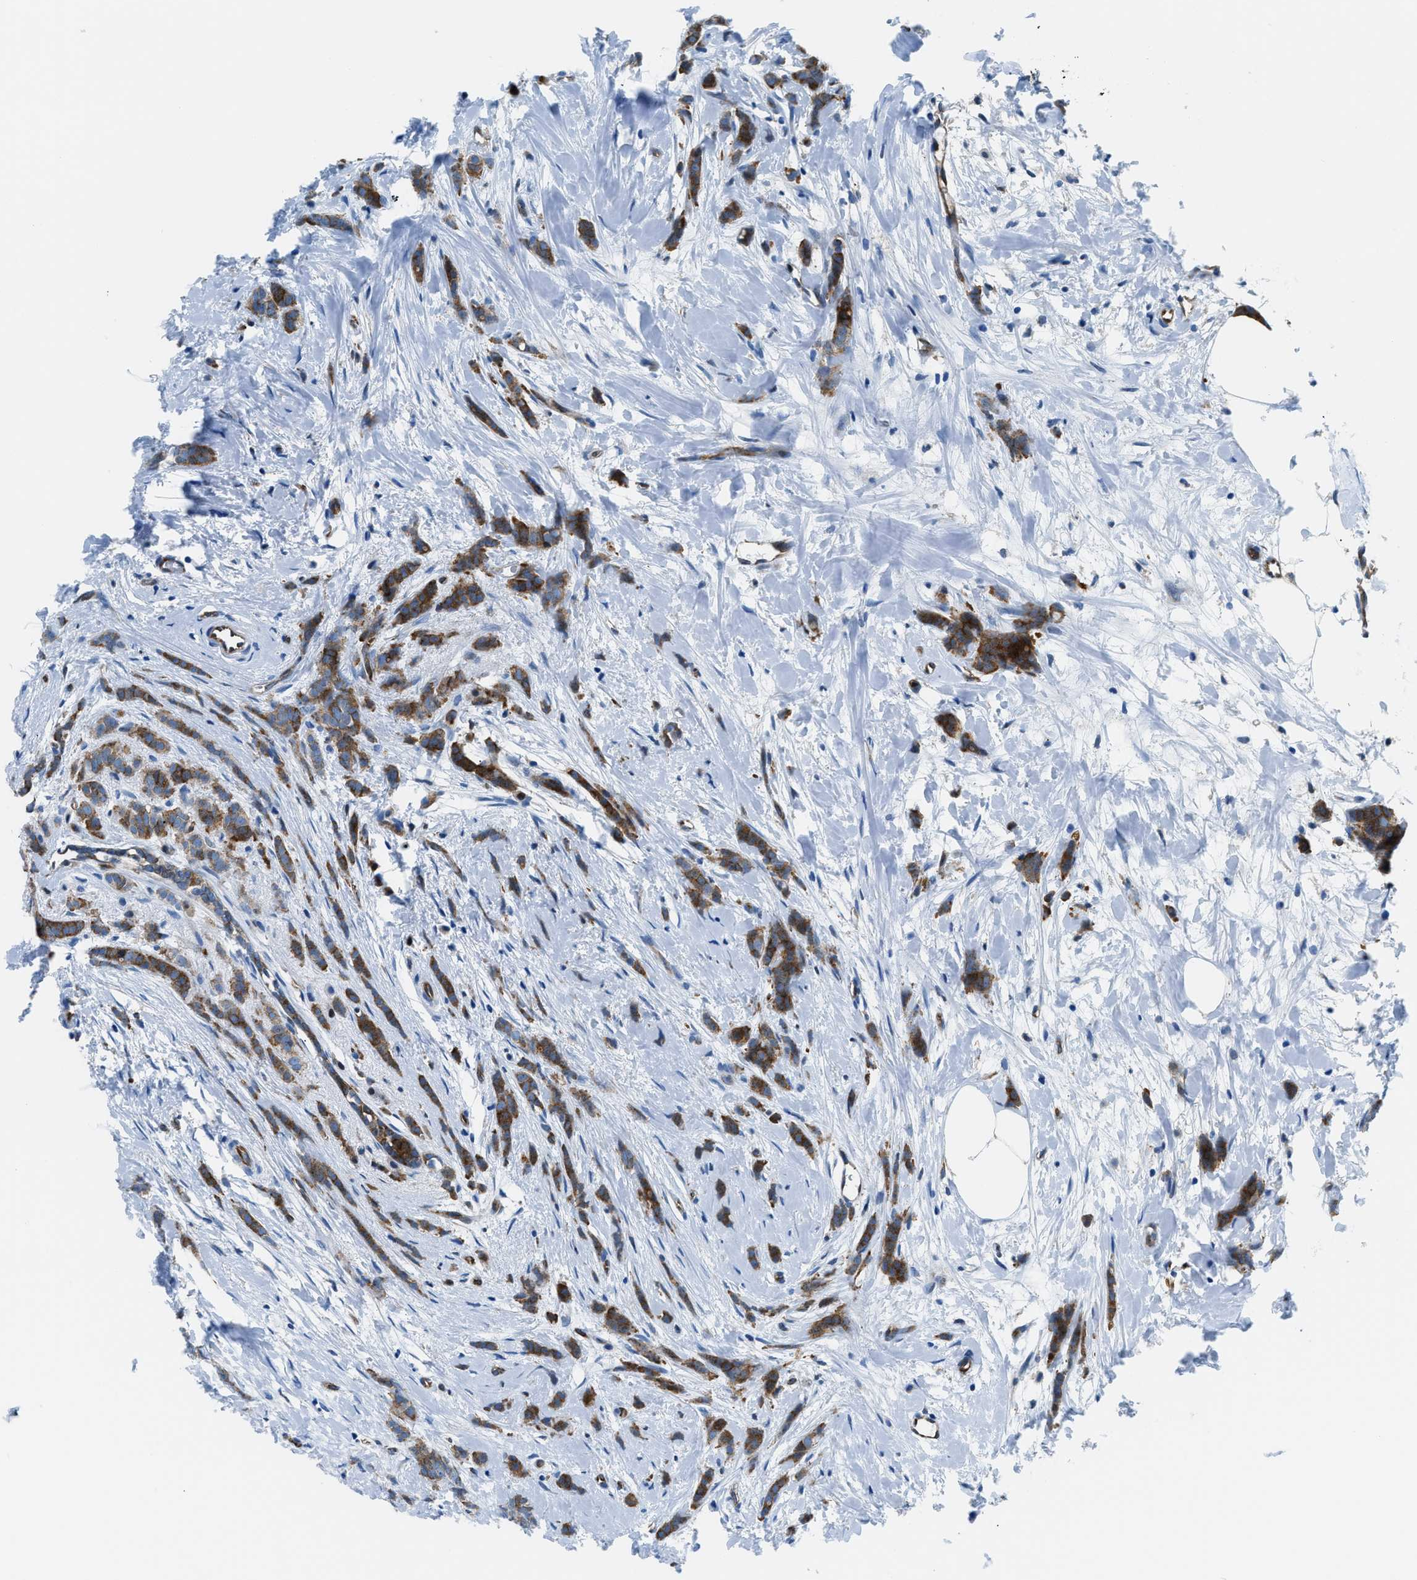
{"staining": {"intensity": "strong", "quantity": "25%-75%", "location": "cytoplasmic/membranous,nuclear"}, "tissue": "breast cancer", "cell_type": "Tumor cells", "image_type": "cancer", "snomed": [{"axis": "morphology", "description": "Lobular carcinoma, in situ"}, {"axis": "morphology", "description": "Lobular carcinoma"}, {"axis": "topography", "description": "Breast"}], "caption": "There is high levels of strong cytoplasmic/membranous and nuclear positivity in tumor cells of breast cancer, as demonstrated by immunohistochemical staining (brown color).", "gene": "YWHAE", "patient": {"sex": "female", "age": 41}}